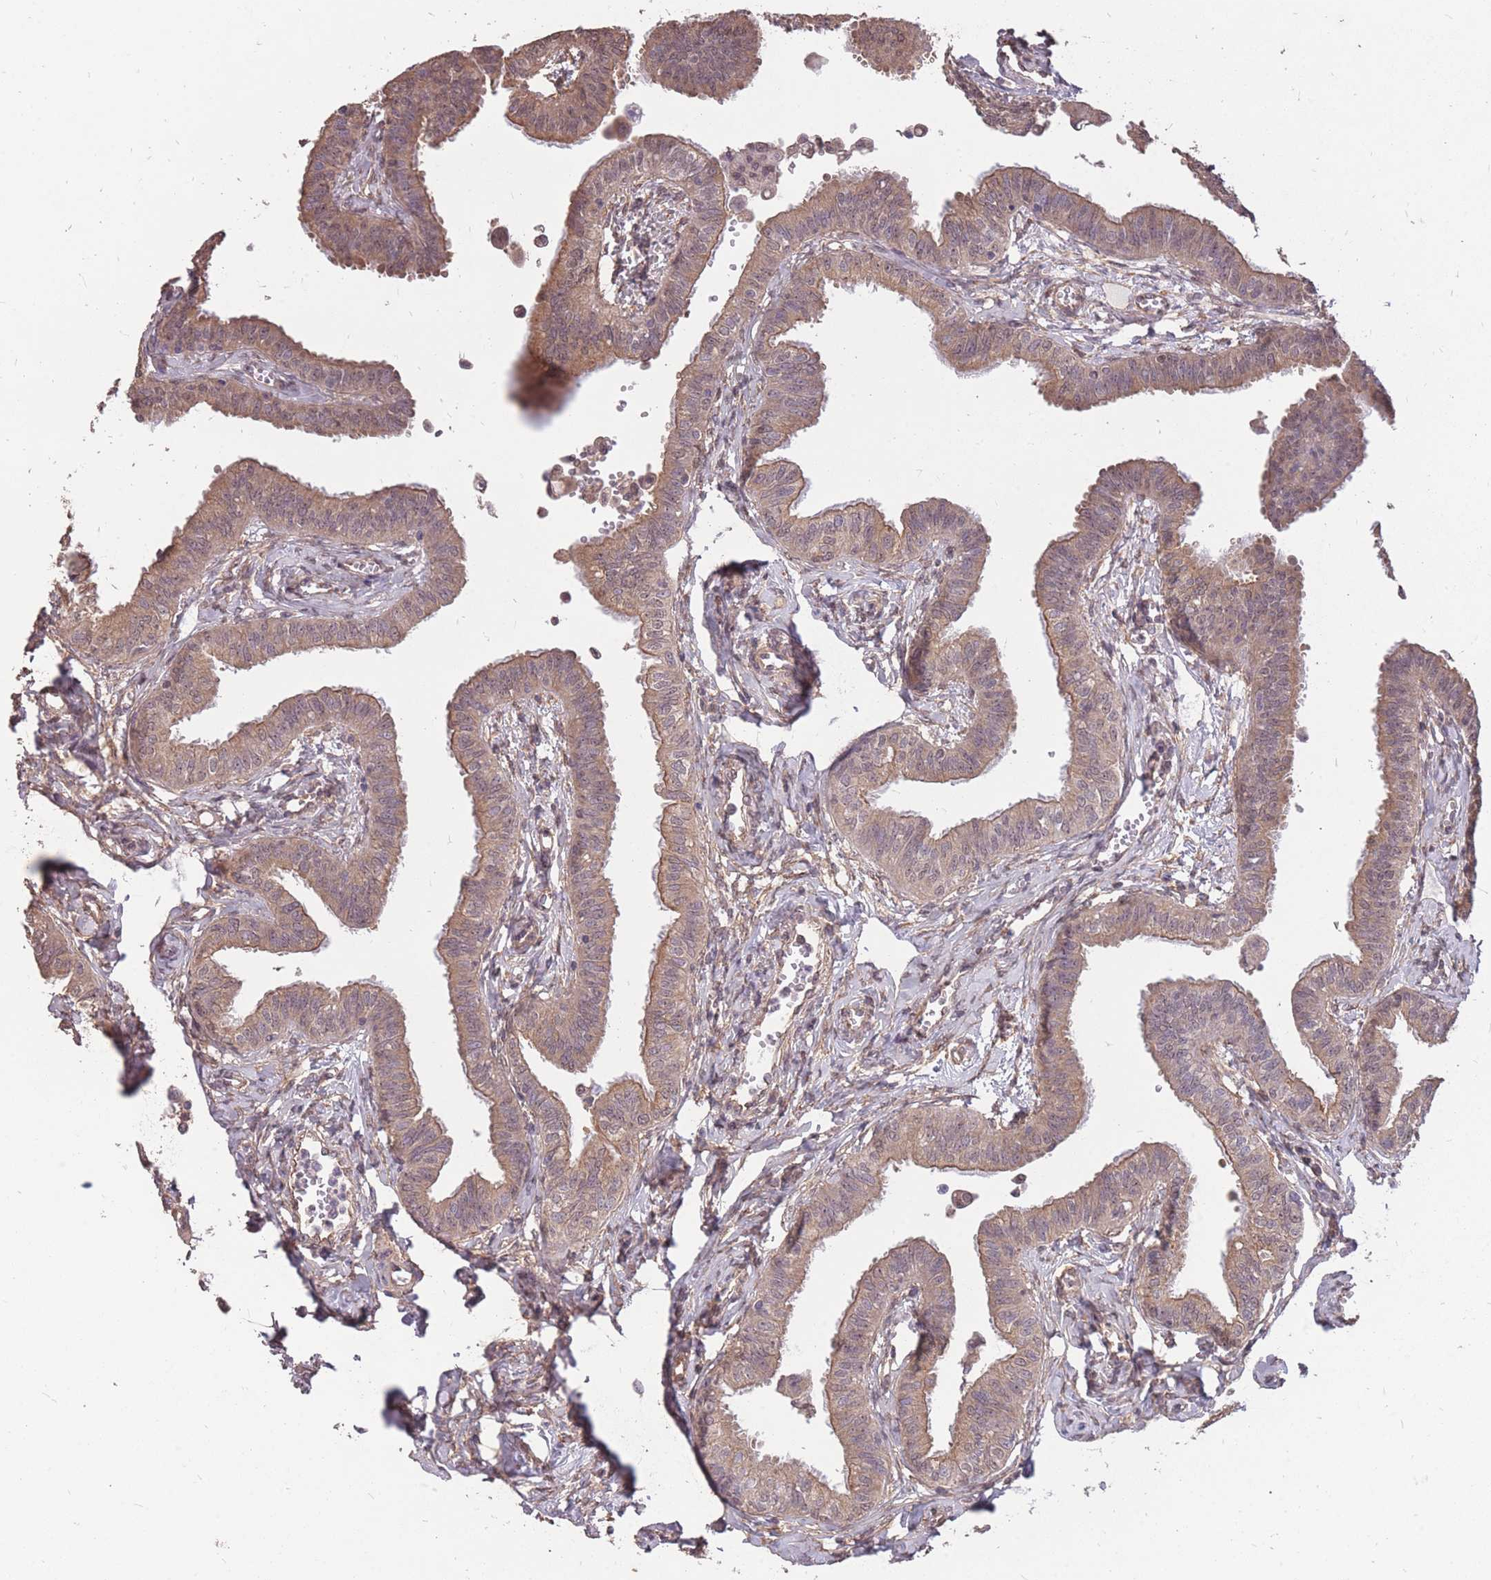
{"staining": {"intensity": "moderate", "quantity": "25%-75%", "location": "cytoplasmic/membranous"}, "tissue": "fallopian tube", "cell_type": "Glandular cells", "image_type": "normal", "snomed": [{"axis": "morphology", "description": "Normal tissue, NOS"}, {"axis": "morphology", "description": "Carcinoma, NOS"}, {"axis": "topography", "description": "Fallopian tube"}, {"axis": "topography", "description": "Ovary"}], "caption": "The histopathology image reveals staining of benign fallopian tube, revealing moderate cytoplasmic/membranous protein staining (brown color) within glandular cells.", "gene": "DYNC1LI2", "patient": {"sex": "female", "age": 59}}